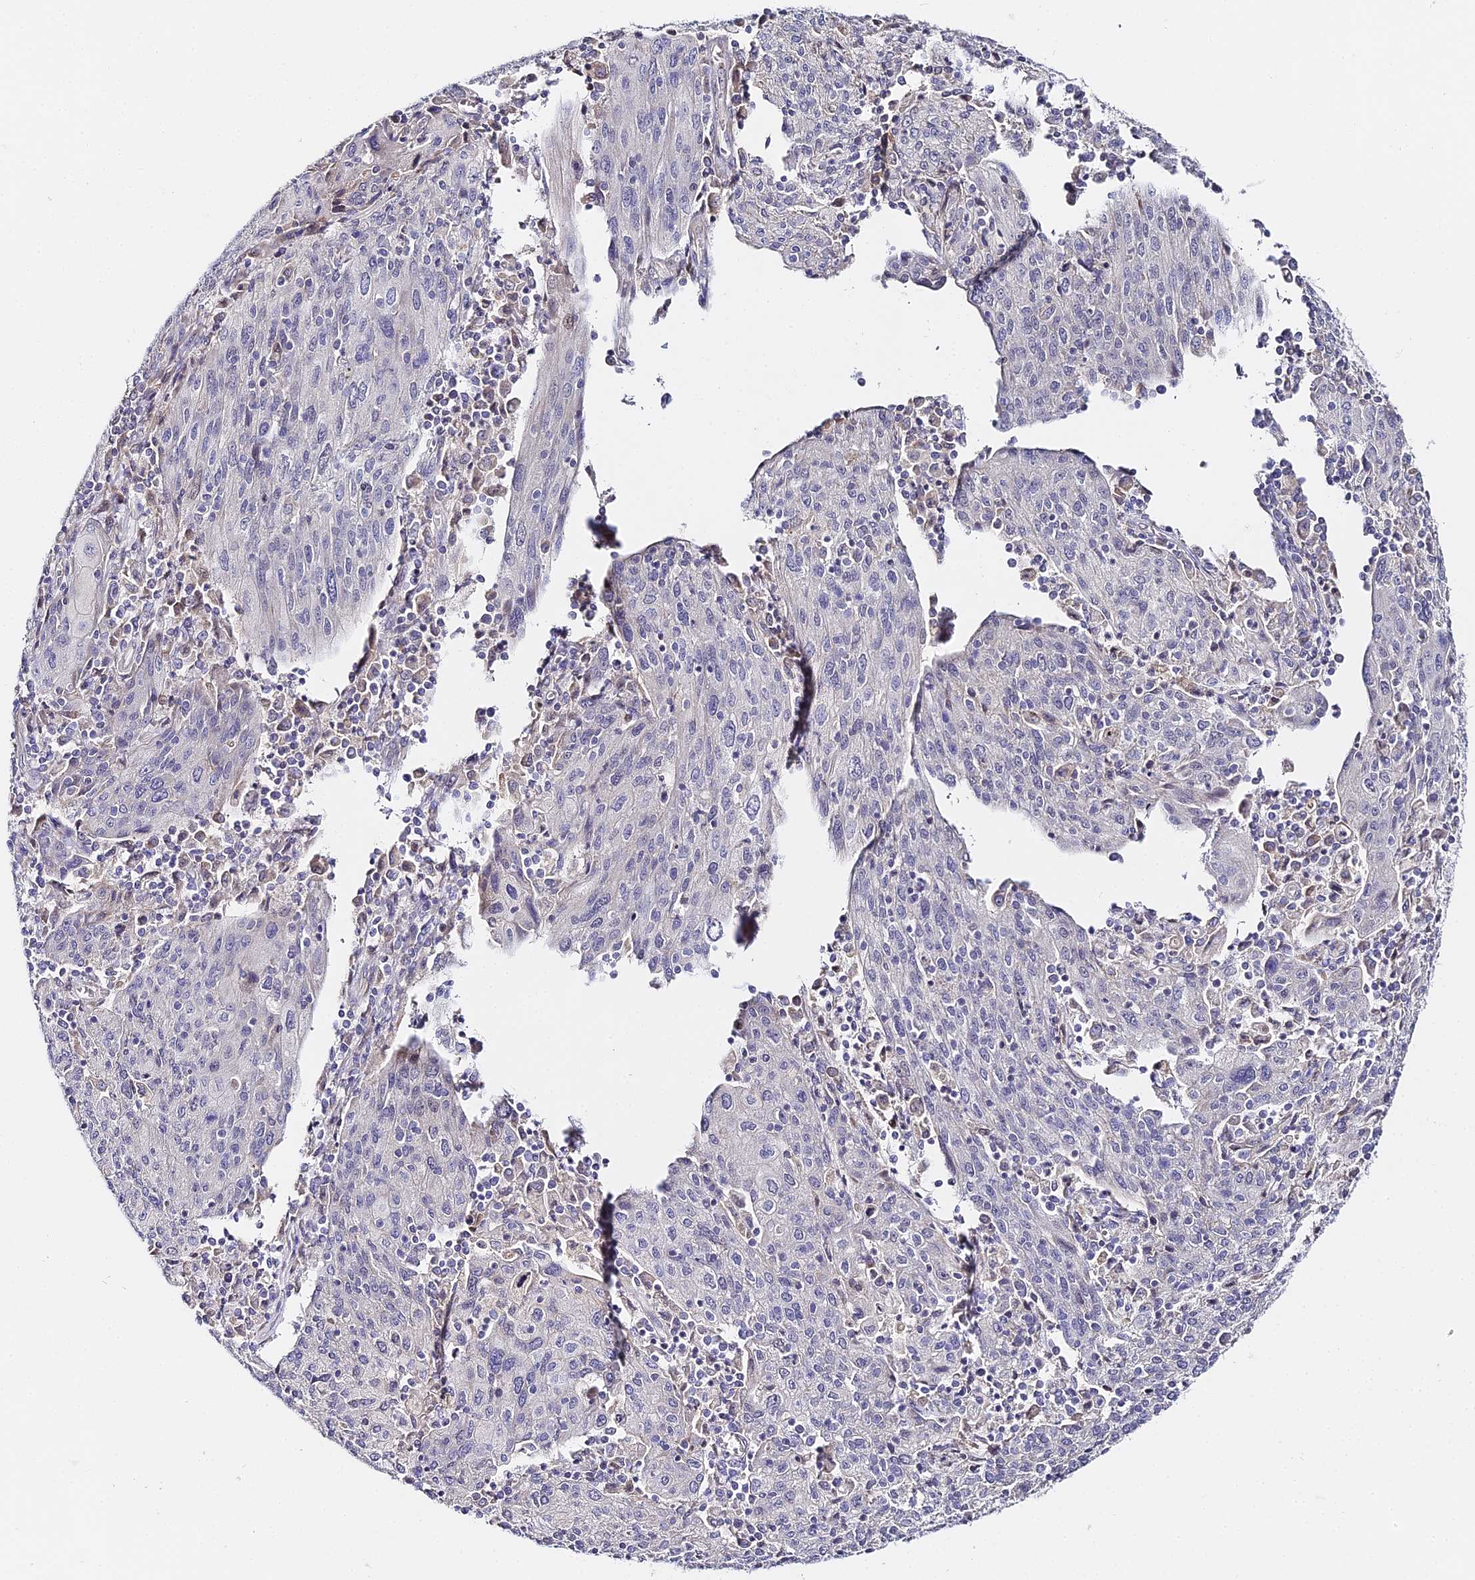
{"staining": {"intensity": "negative", "quantity": "none", "location": "none"}, "tissue": "cervical cancer", "cell_type": "Tumor cells", "image_type": "cancer", "snomed": [{"axis": "morphology", "description": "Squamous cell carcinoma, NOS"}, {"axis": "topography", "description": "Cervix"}], "caption": "Immunohistochemistry micrograph of neoplastic tissue: cervical cancer (squamous cell carcinoma) stained with DAB (3,3'-diaminobenzidine) reveals no significant protein positivity in tumor cells.", "gene": "SERP1", "patient": {"sex": "female", "age": 67}}